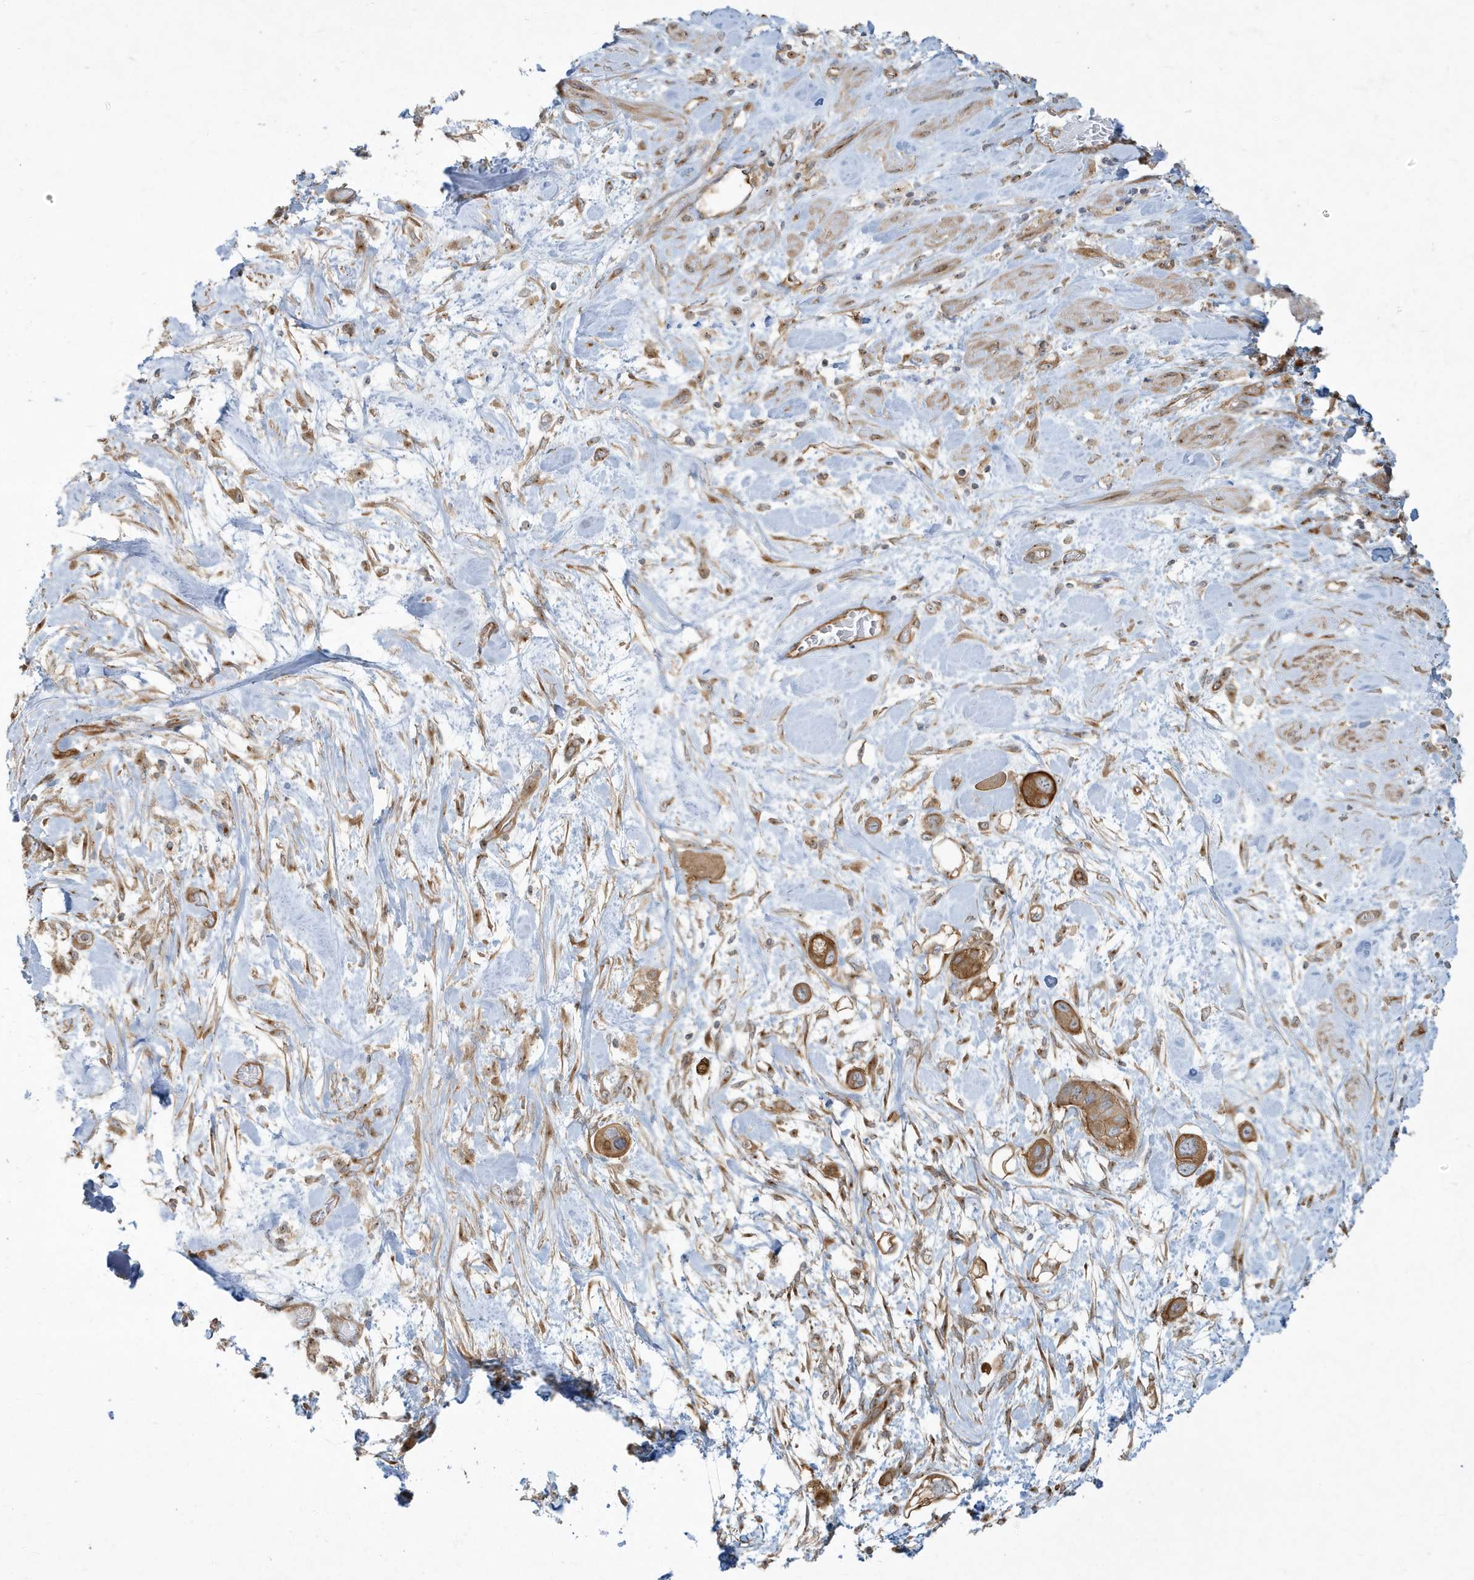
{"staining": {"intensity": "moderate", "quantity": ">75%", "location": "cytoplasmic/membranous"}, "tissue": "pancreatic cancer", "cell_type": "Tumor cells", "image_type": "cancer", "snomed": [{"axis": "morphology", "description": "Adenocarcinoma, NOS"}, {"axis": "topography", "description": "Pancreas"}], "caption": "DAB (3,3'-diaminobenzidine) immunohistochemical staining of human pancreatic adenocarcinoma shows moderate cytoplasmic/membranous protein positivity in about >75% of tumor cells.", "gene": "ATP23", "patient": {"sex": "male", "age": 68}}